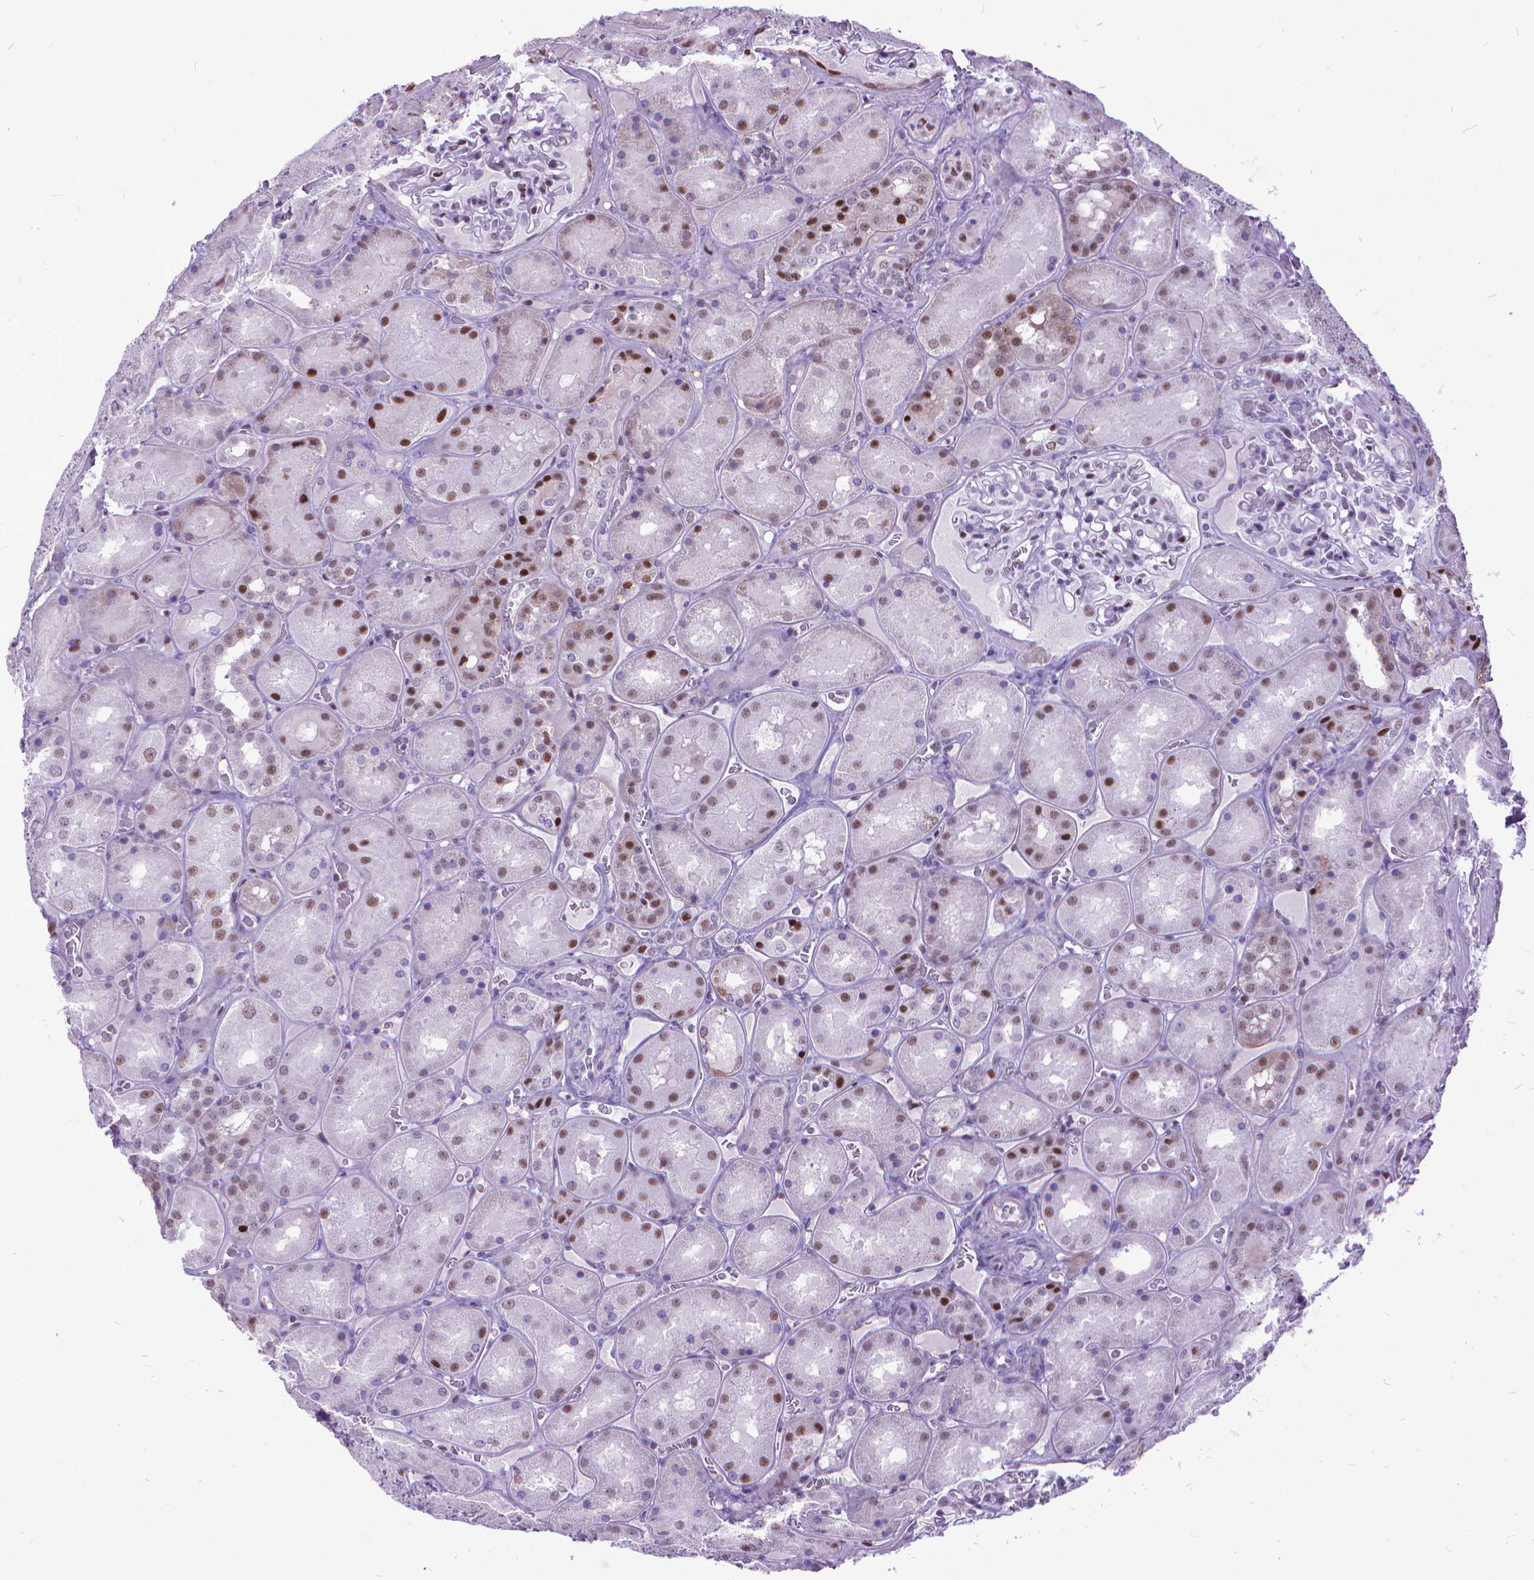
{"staining": {"intensity": "moderate", "quantity": "<25%", "location": "nuclear"}, "tissue": "kidney", "cell_type": "Cells in glomeruli", "image_type": "normal", "snomed": [{"axis": "morphology", "description": "Normal tissue, NOS"}, {"axis": "topography", "description": "Kidney"}], "caption": "Moderate nuclear expression for a protein is identified in about <25% of cells in glomeruli of unremarkable kidney using immunohistochemistry (IHC).", "gene": "POLE4", "patient": {"sex": "male", "age": 73}}